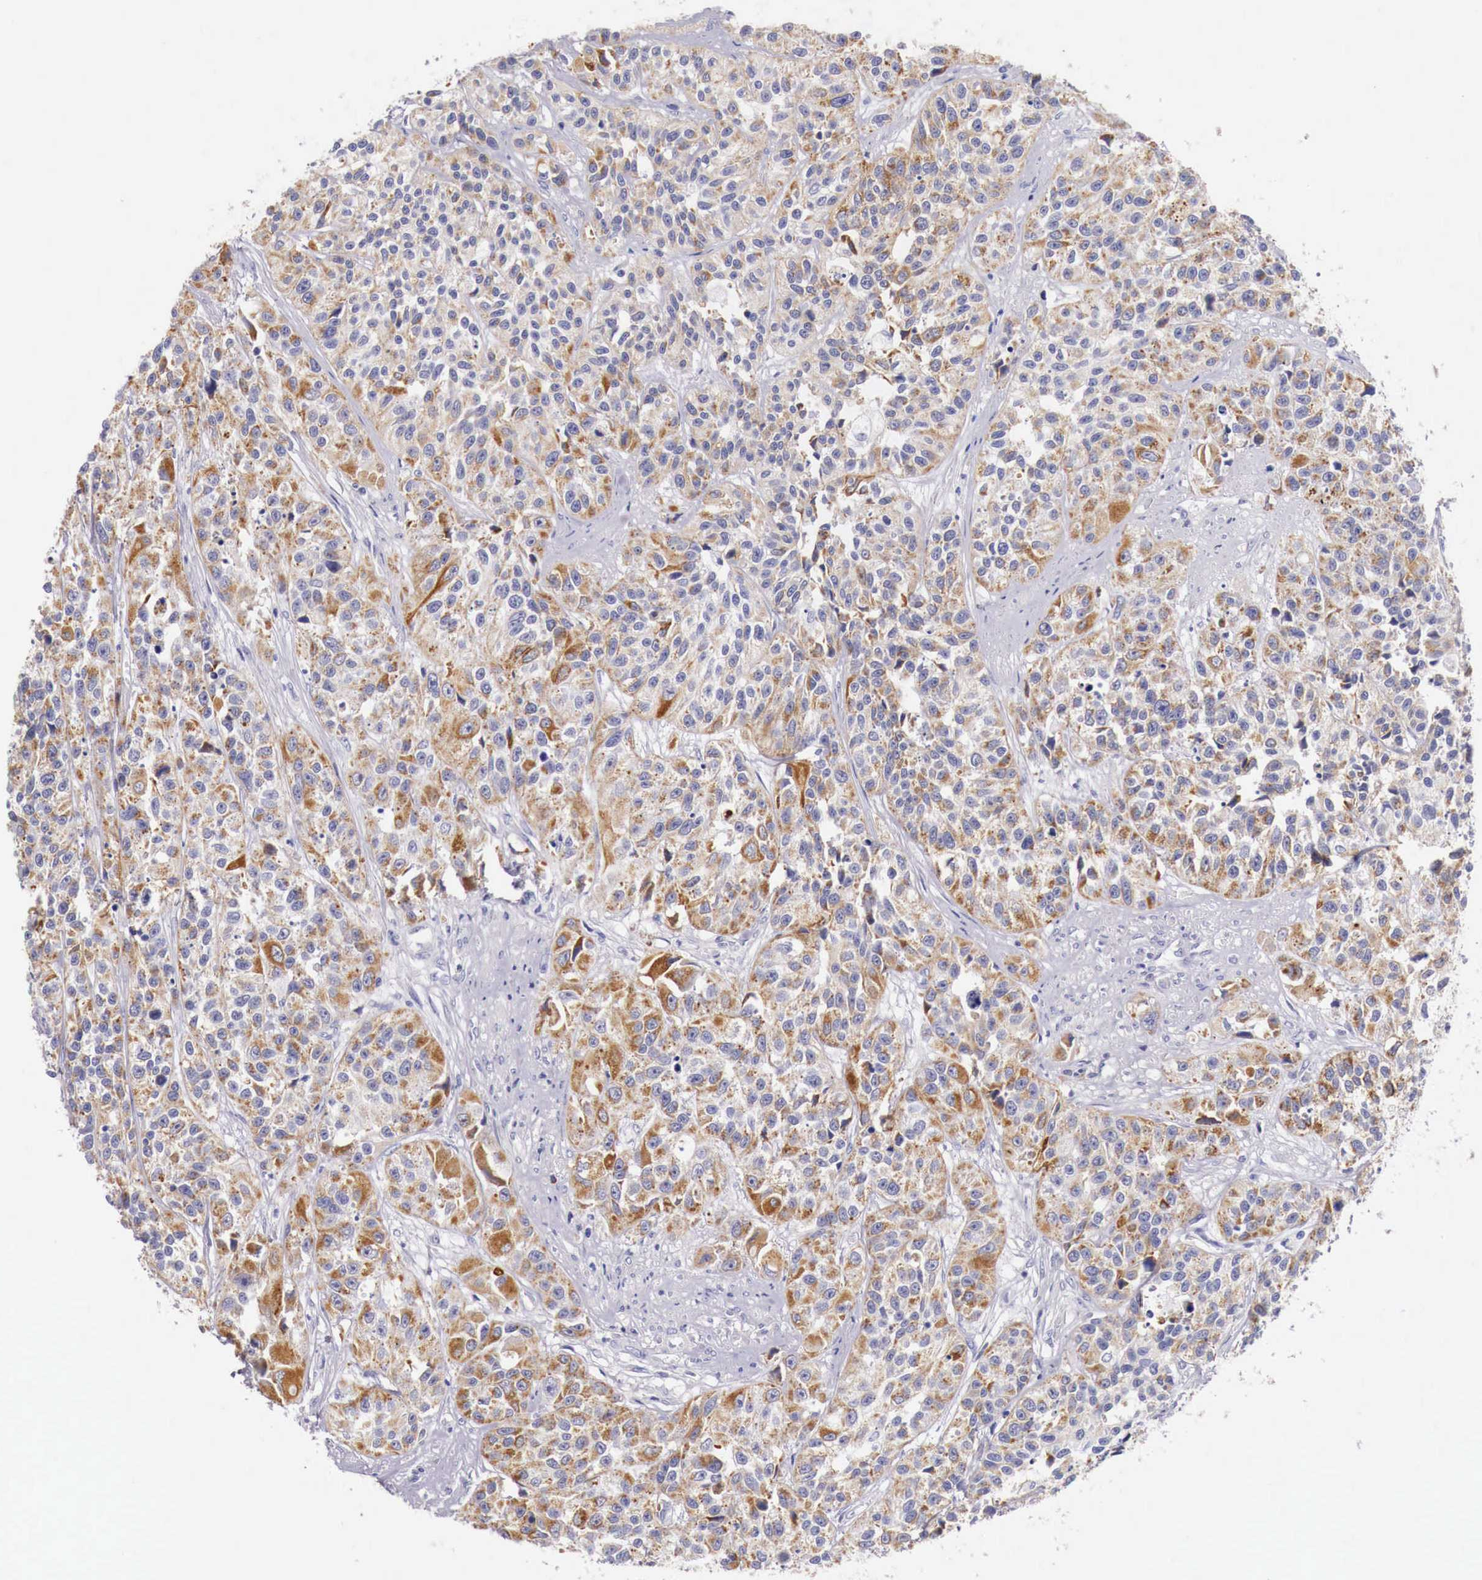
{"staining": {"intensity": "moderate", "quantity": ">75%", "location": "cytoplasmic/membranous"}, "tissue": "urothelial cancer", "cell_type": "Tumor cells", "image_type": "cancer", "snomed": [{"axis": "morphology", "description": "Urothelial carcinoma, High grade"}, {"axis": "topography", "description": "Urinary bladder"}], "caption": "Immunohistochemical staining of urothelial cancer reveals moderate cytoplasmic/membranous protein expression in about >75% of tumor cells.", "gene": "NREP", "patient": {"sex": "female", "age": 81}}